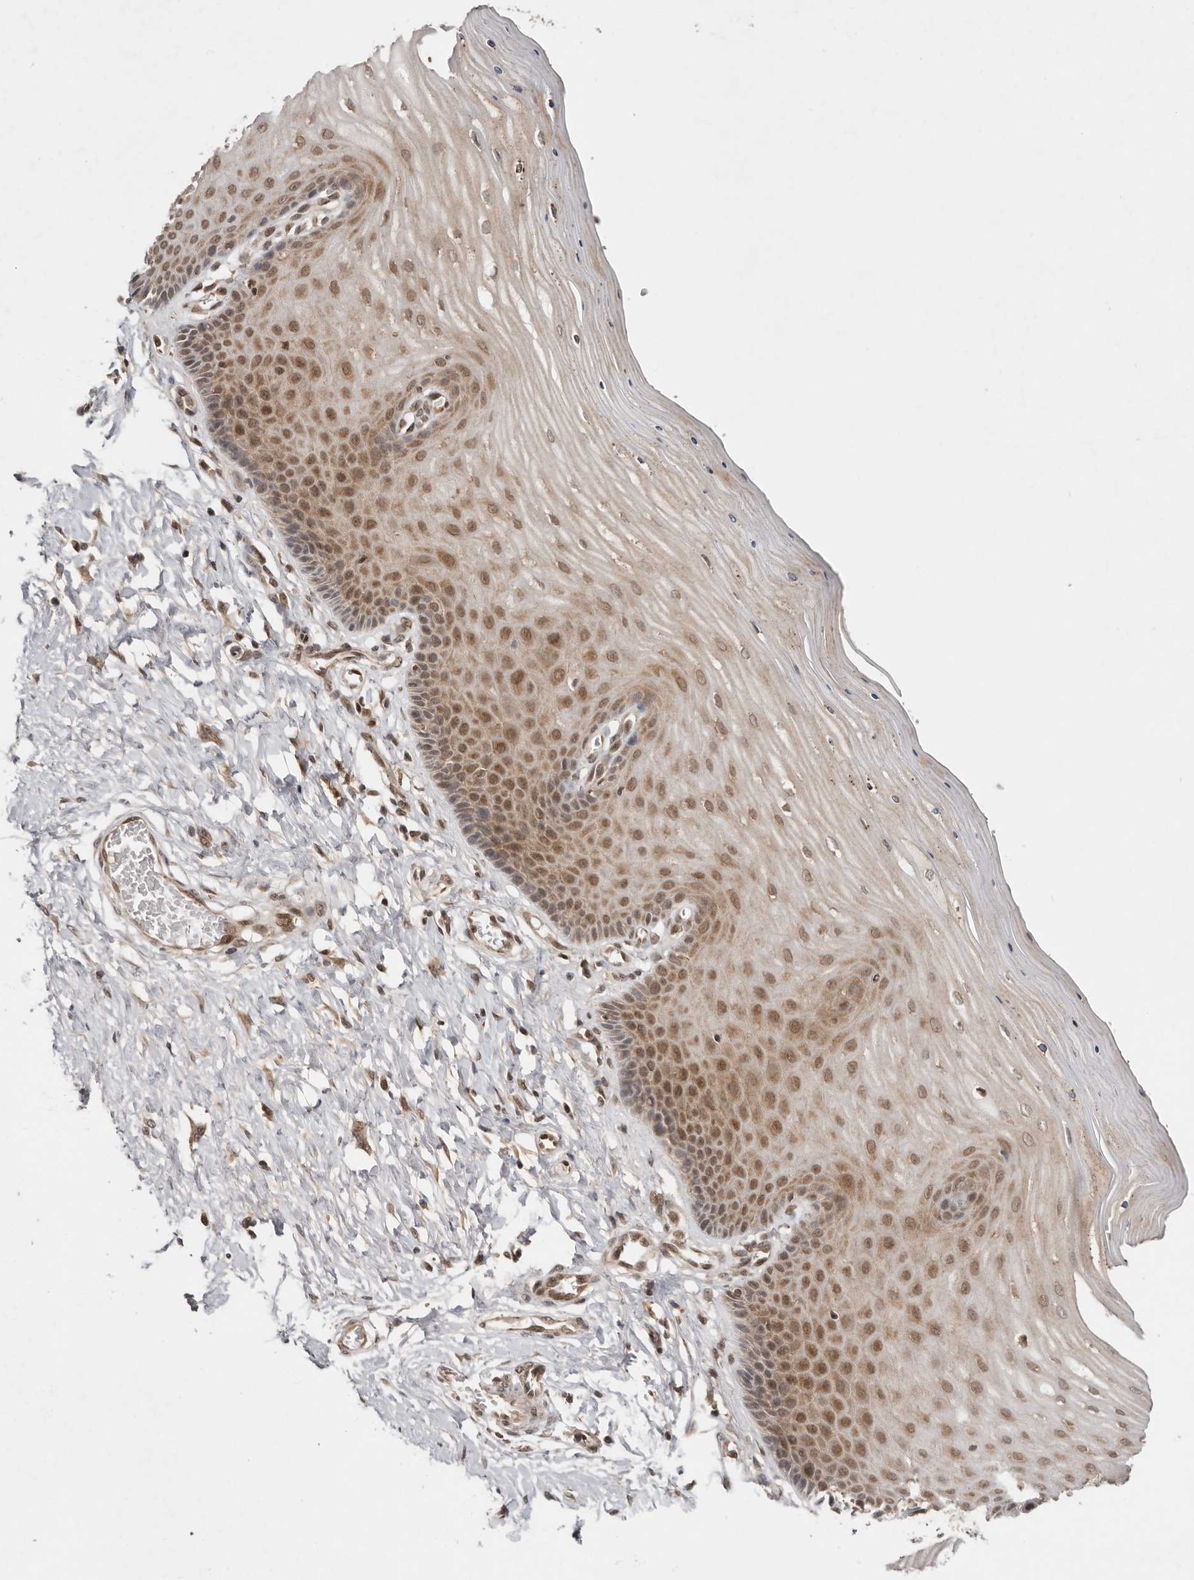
{"staining": {"intensity": "moderate", "quantity": ">75%", "location": "cytoplasmic/membranous,nuclear"}, "tissue": "cervix", "cell_type": "Glandular cells", "image_type": "normal", "snomed": [{"axis": "morphology", "description": "Normal tissue, NOS"}, {"axis": "topography", "description": "Cervix"}], "caption": "This photomicrograph demonstrates IHC staining of unremarkable cervix, with medium moderate cytoplasmic/membranous,nuclear positivity in approximately >75% of glandular cells.", "gene": "TARS2", "patient": {"sex": "female", "age": 55}}